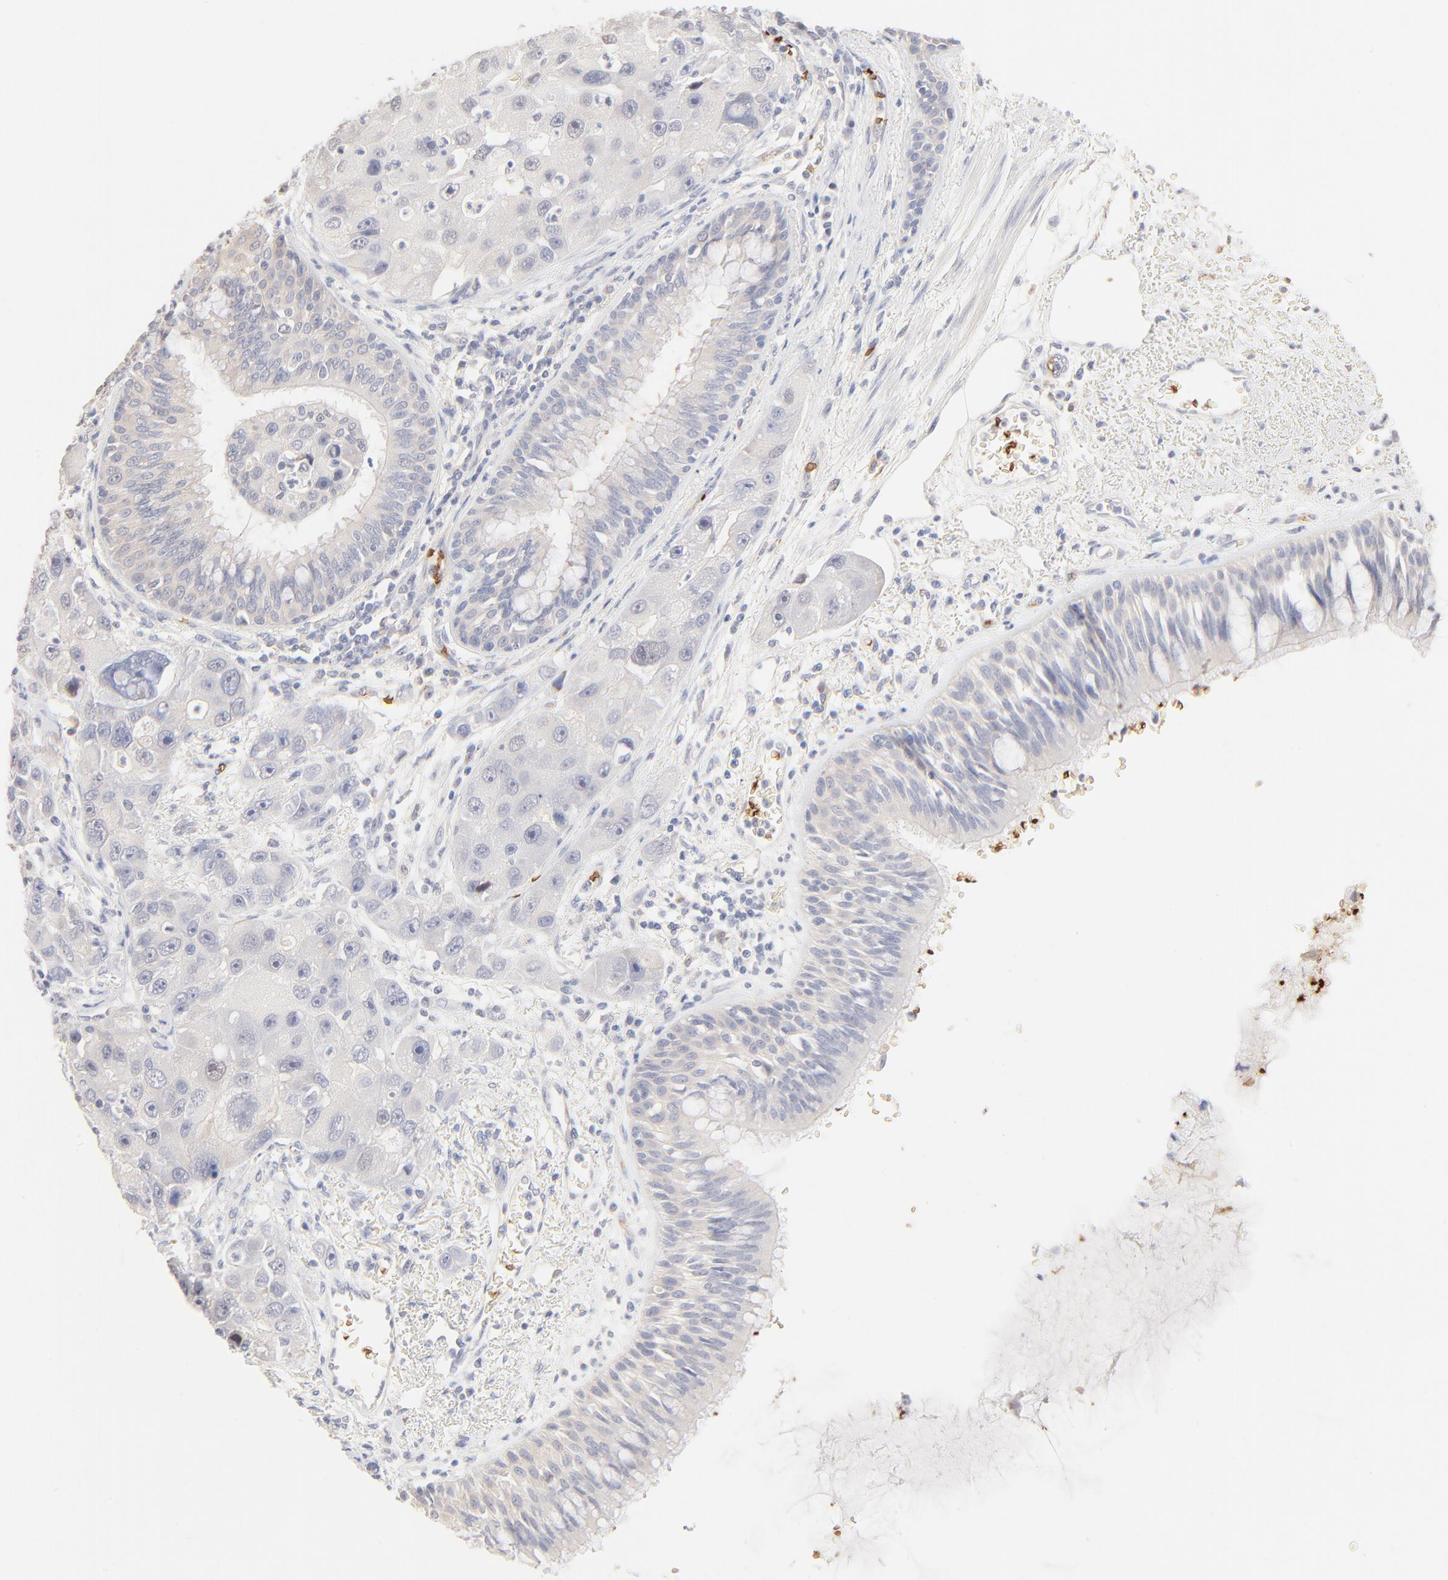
{"staining": {"intensity": "negative", "quantity": "none", "location": "none"}, "tissue": "bronchus", "cell_type": "Respiratory epithelial cells", "image_type": "normal", "snomed": [{"axis": "morphology", "description": "Normal tissue, NOS"}, {"axis": "morphology", "description": "Adenocarcinoma, NOS"}, {"axis": "morphology", "description": "Adenocarcinoma, metastatic, NOS"}, {"axis": "topography", "description": "Lymph node"}, {"axis": "topography", "description": "Bronchus"}, {"axis": "topography", "description": "Lung"}], "caption": "Immunohistochemistry (IHC) of benign human bronchus displays no expression in respiratory epithelial cells. (Stains: DAB immunohistochemistry with hematoxylin counter stain, Microscopy: brightfield microscopy at high magnification).", "gene": "SPTB", "patient": {"sex": "female", "age": 54}}